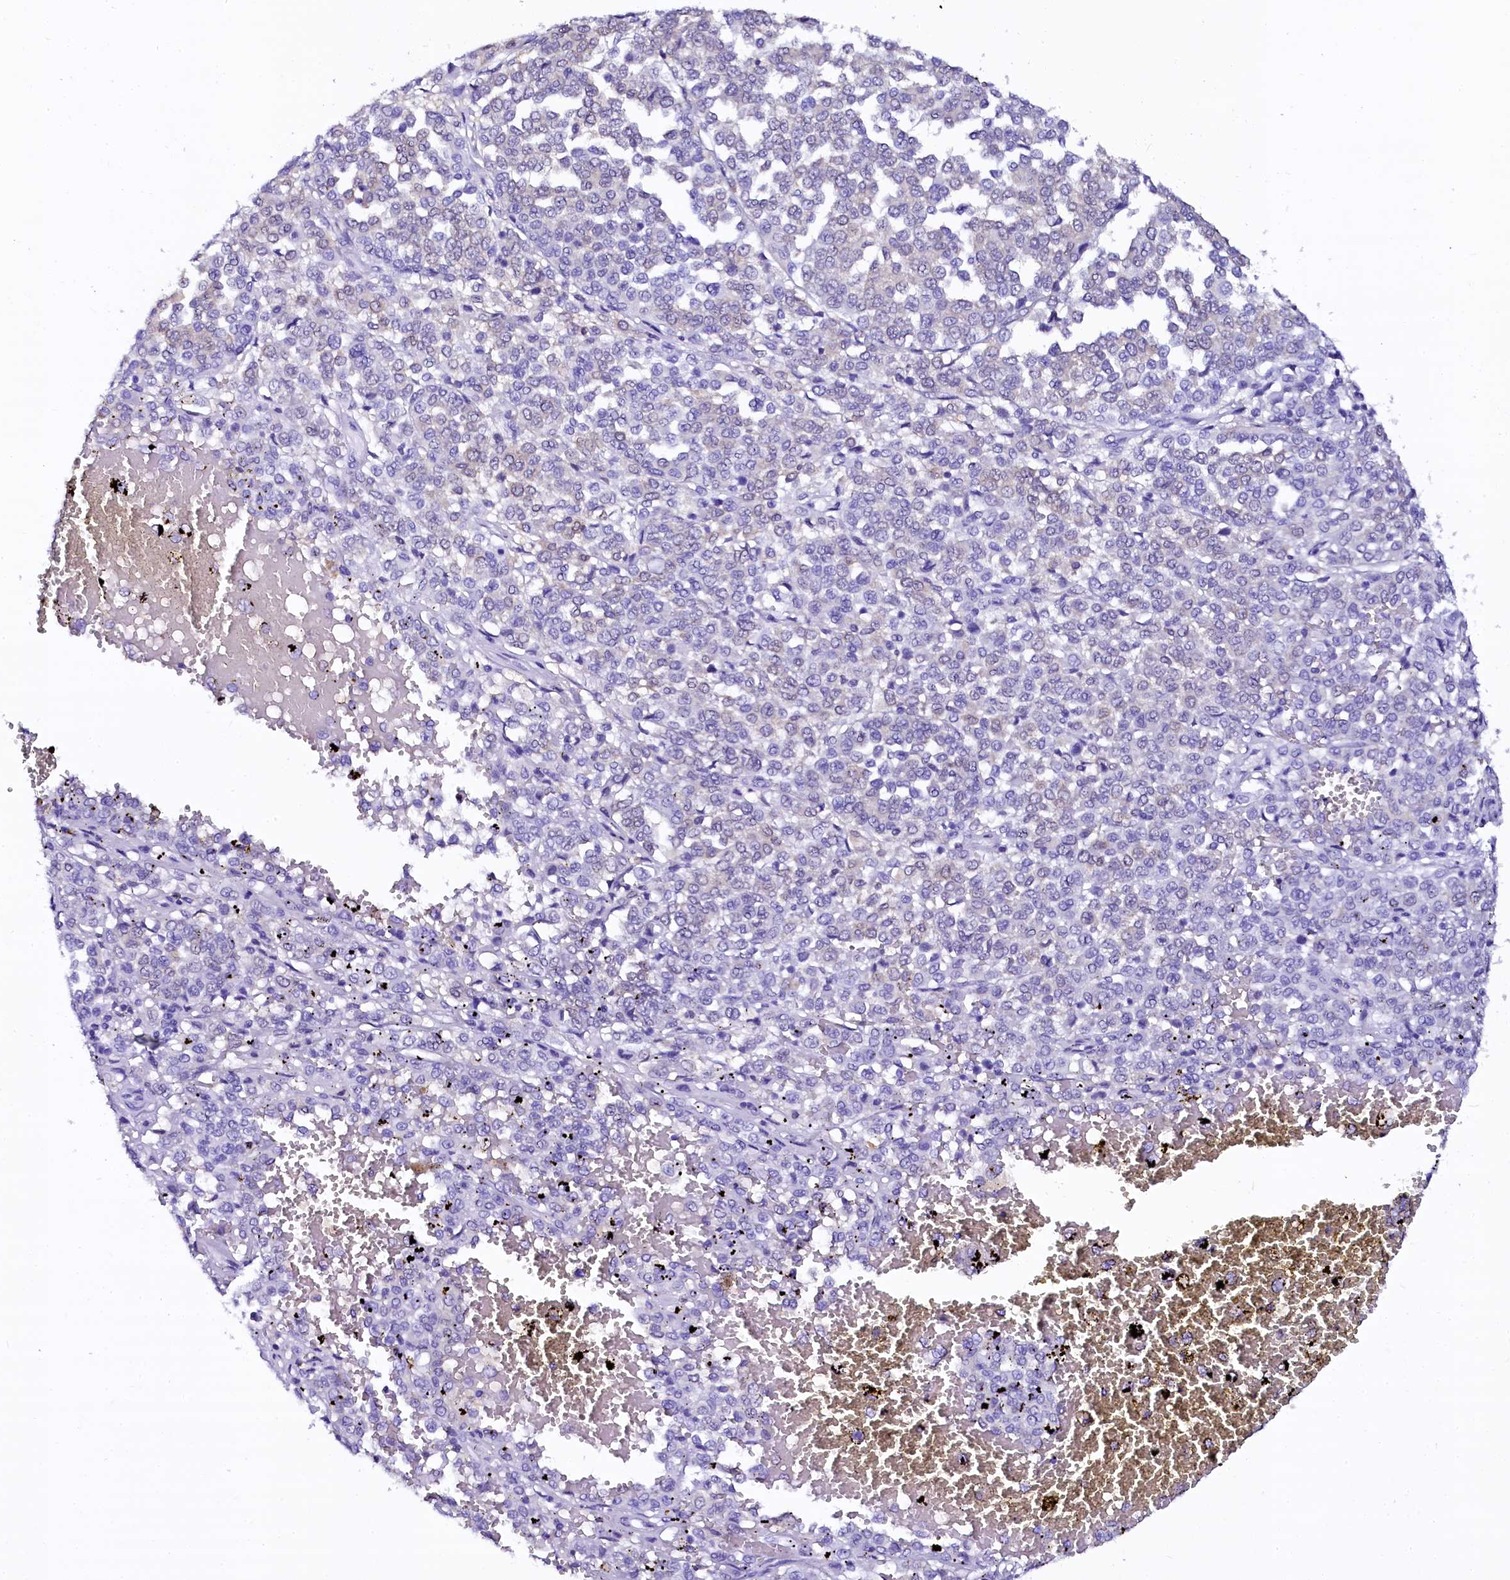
{"staining": {"intensity": "negative", "quantity": "none", "location": "none"}, "tissue": "melanoma", "cell_type": "Tumor cells", "image_type": "cancer", "snomed": [{"axis": "morphology", "description": "Malignant melanoma, Metastatic site"}, {"axis": "topography", "description": "Pancreas"}], "caption": "A high-resolution photomicrograph shows IHC staining of malignant melanoma (metastatic site), which shows no significant positivity in tumor cells.", "gene": "SORD", "patient": {"sex": "female", "age": 30}}